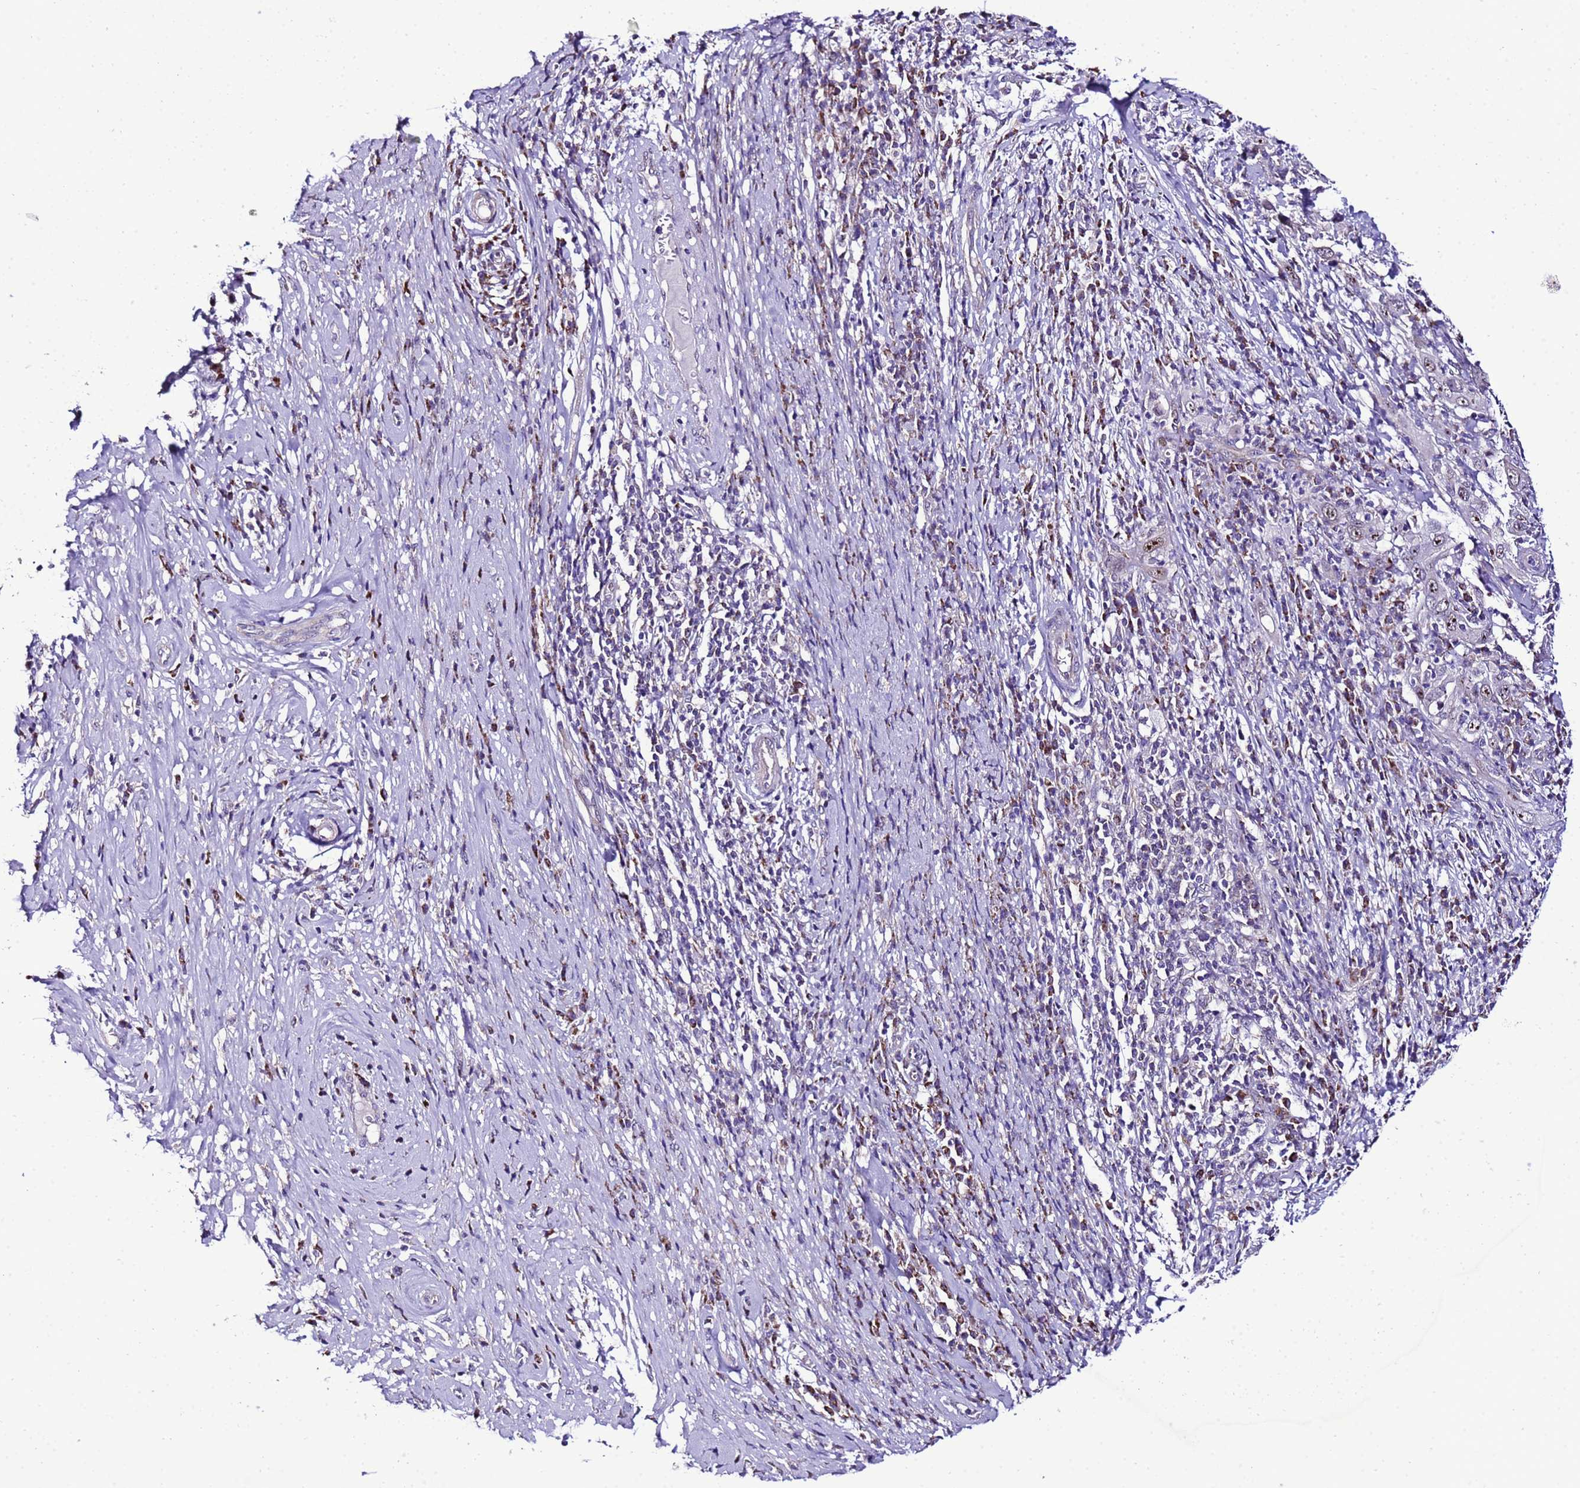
{"staining": {"intensity": "moderate", "quantity": "<25%", "location": "nuclear"}, "tissue": "cervical cancer", "cell_type": "Tumor cells", "image_type": "cancer", "snomed": [{"axis": "morphology", "description": "Squamous cell carcinoma, NOS"}, {"axis": "topography", "description": "Cervix"}], "caption": "Immunohistochemical staining of cervical cancer displays moderate nuclear protein positivity in about <25% of tumor cells. (DAB (3,3'-diaminobenzidine) IHC, brown staining for protein, blue staining for nuclei).", "gene": "DPH6", "patient": {"sex": "female", "age": 46}}